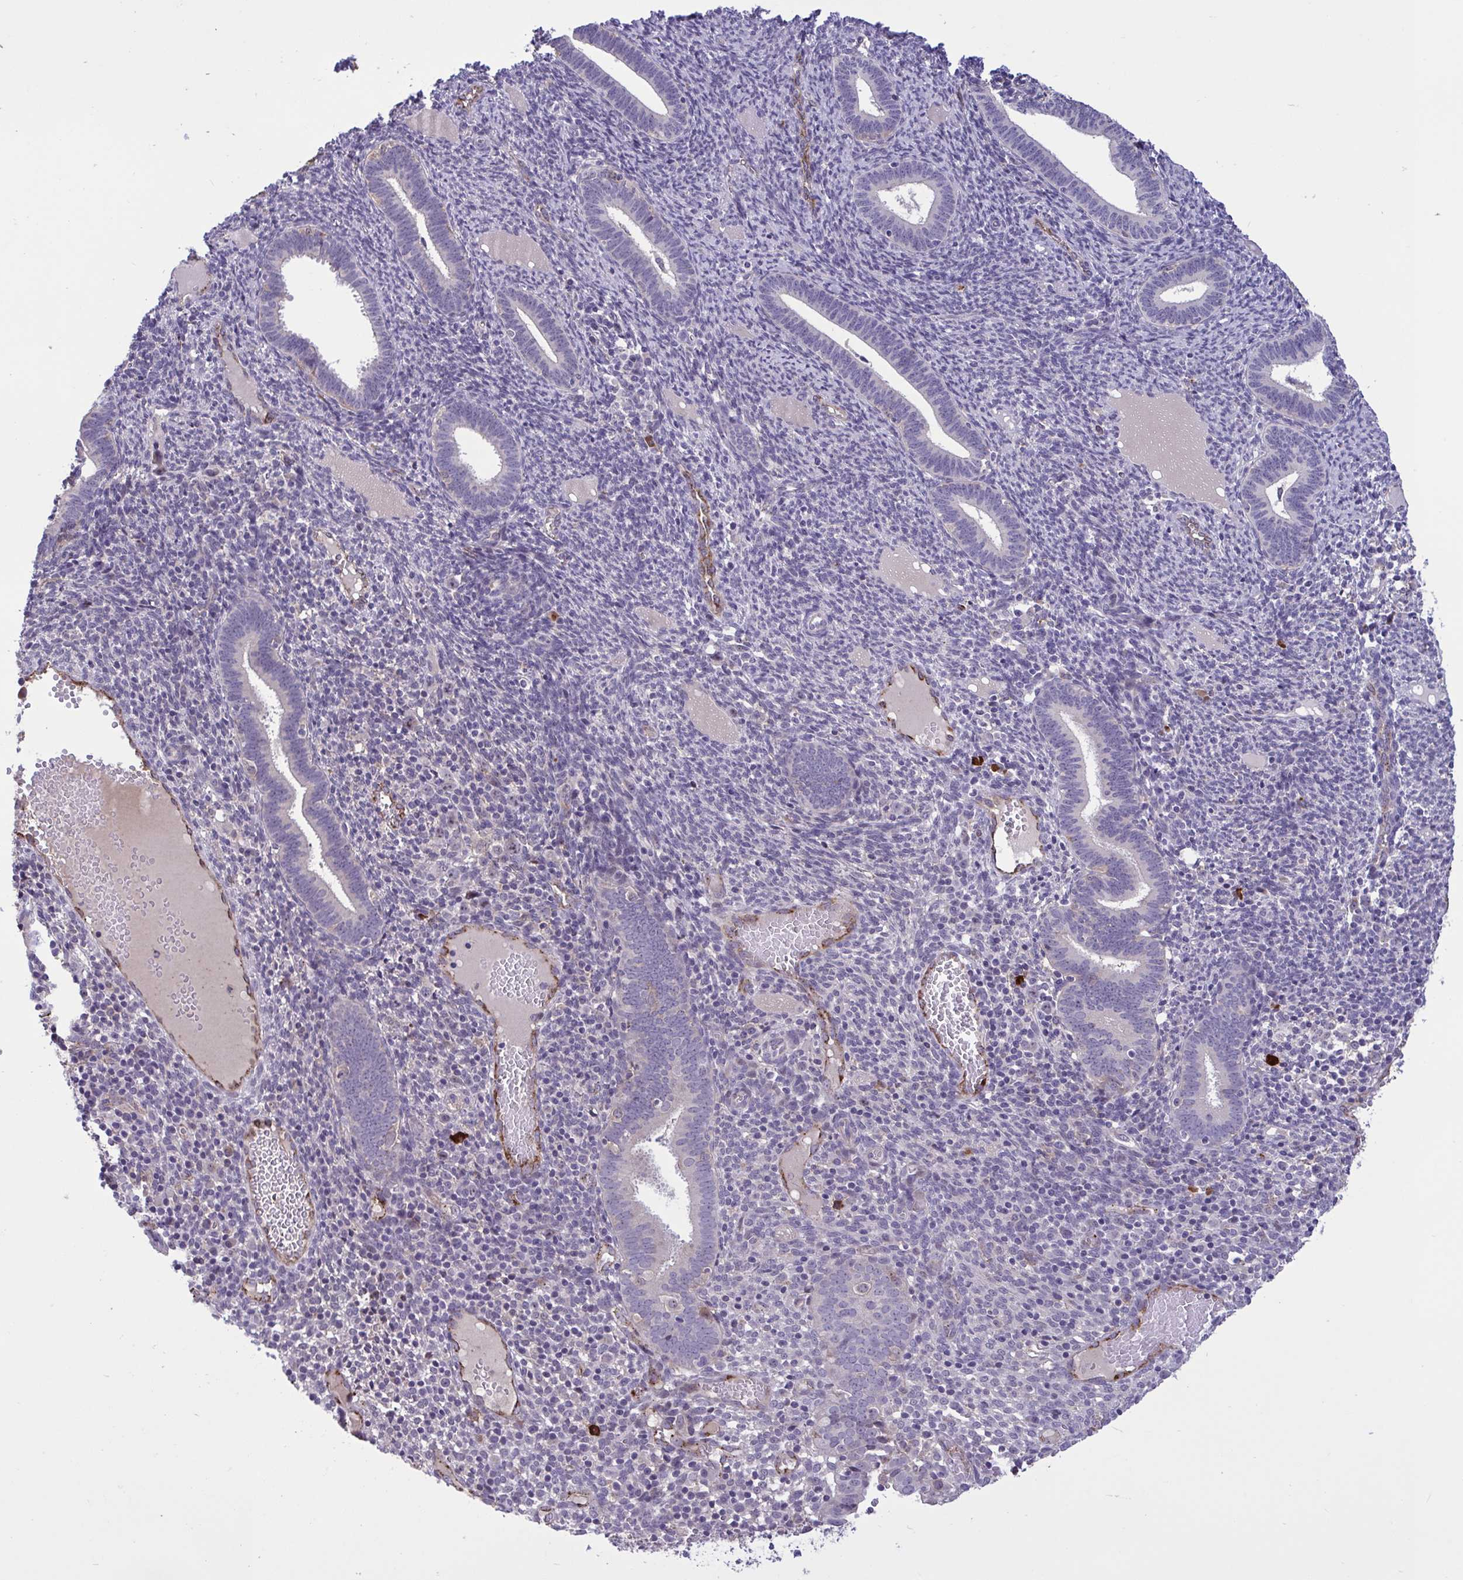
{"staining": {"intensity": "negative", "quantity": "none", "location": "none"}, "tissue": "endometrium", "cell_type": "Cells in endometrial stroma", "image_type": "normal", "snomed": [{"axis": "morphology", "description": "Normal tissue, NOS"}, {"axis": "topography", "description": "Endometrium"}], "caption": "Histopathology image shows no significant protein positivity in cells in endometrial stroma of unremarkable endometrium. (Immunohistochemistry, brightfield microscopy, high magnification).", "gene": "CD101", "patient": {"sex": "female", "age": 41}}